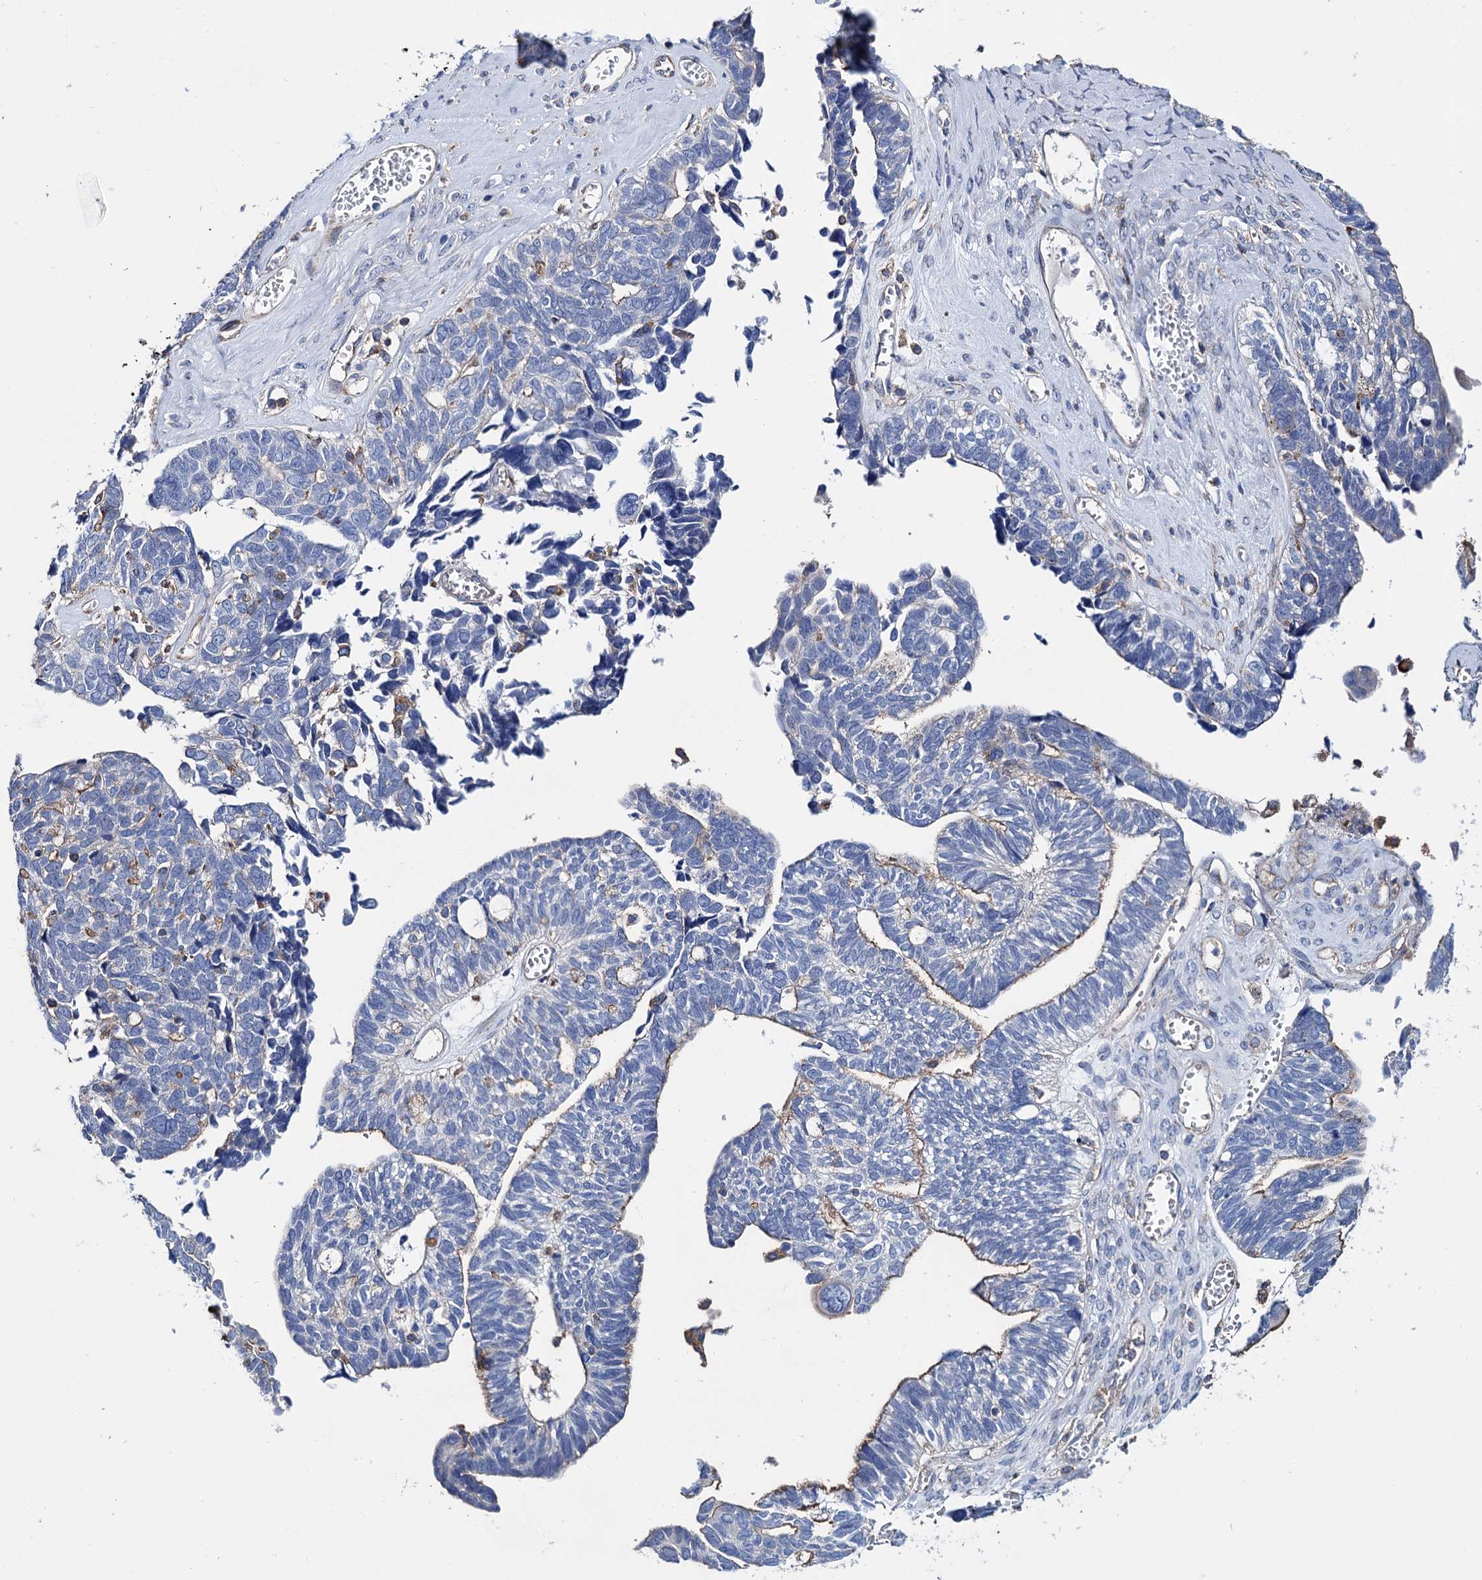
{"staining": {"intensity": "negative", "quantity": "none", "location": "none"}, "tissue": "ovarian cancer", "cell_type": "Tumor cells", "image_type": "cancer", "snomed": [{"axis": "morphology", "description": "Cystadenocarcinoma, serous, NOS"}, {"axis": "topography", "description": "Ovary"}], "caption": "The micrograph reveals no staining of tumor cells in ovarian cancer. The staining was performed using DAB (3,3'-diaminobenzidine) to visualize the protein expression in brown, while the nuclei were stained in blue with hematoxylin (Magnification: 20x).", "gene": "SCPEP1", "patient": {"sex": "female", "age": 79}}